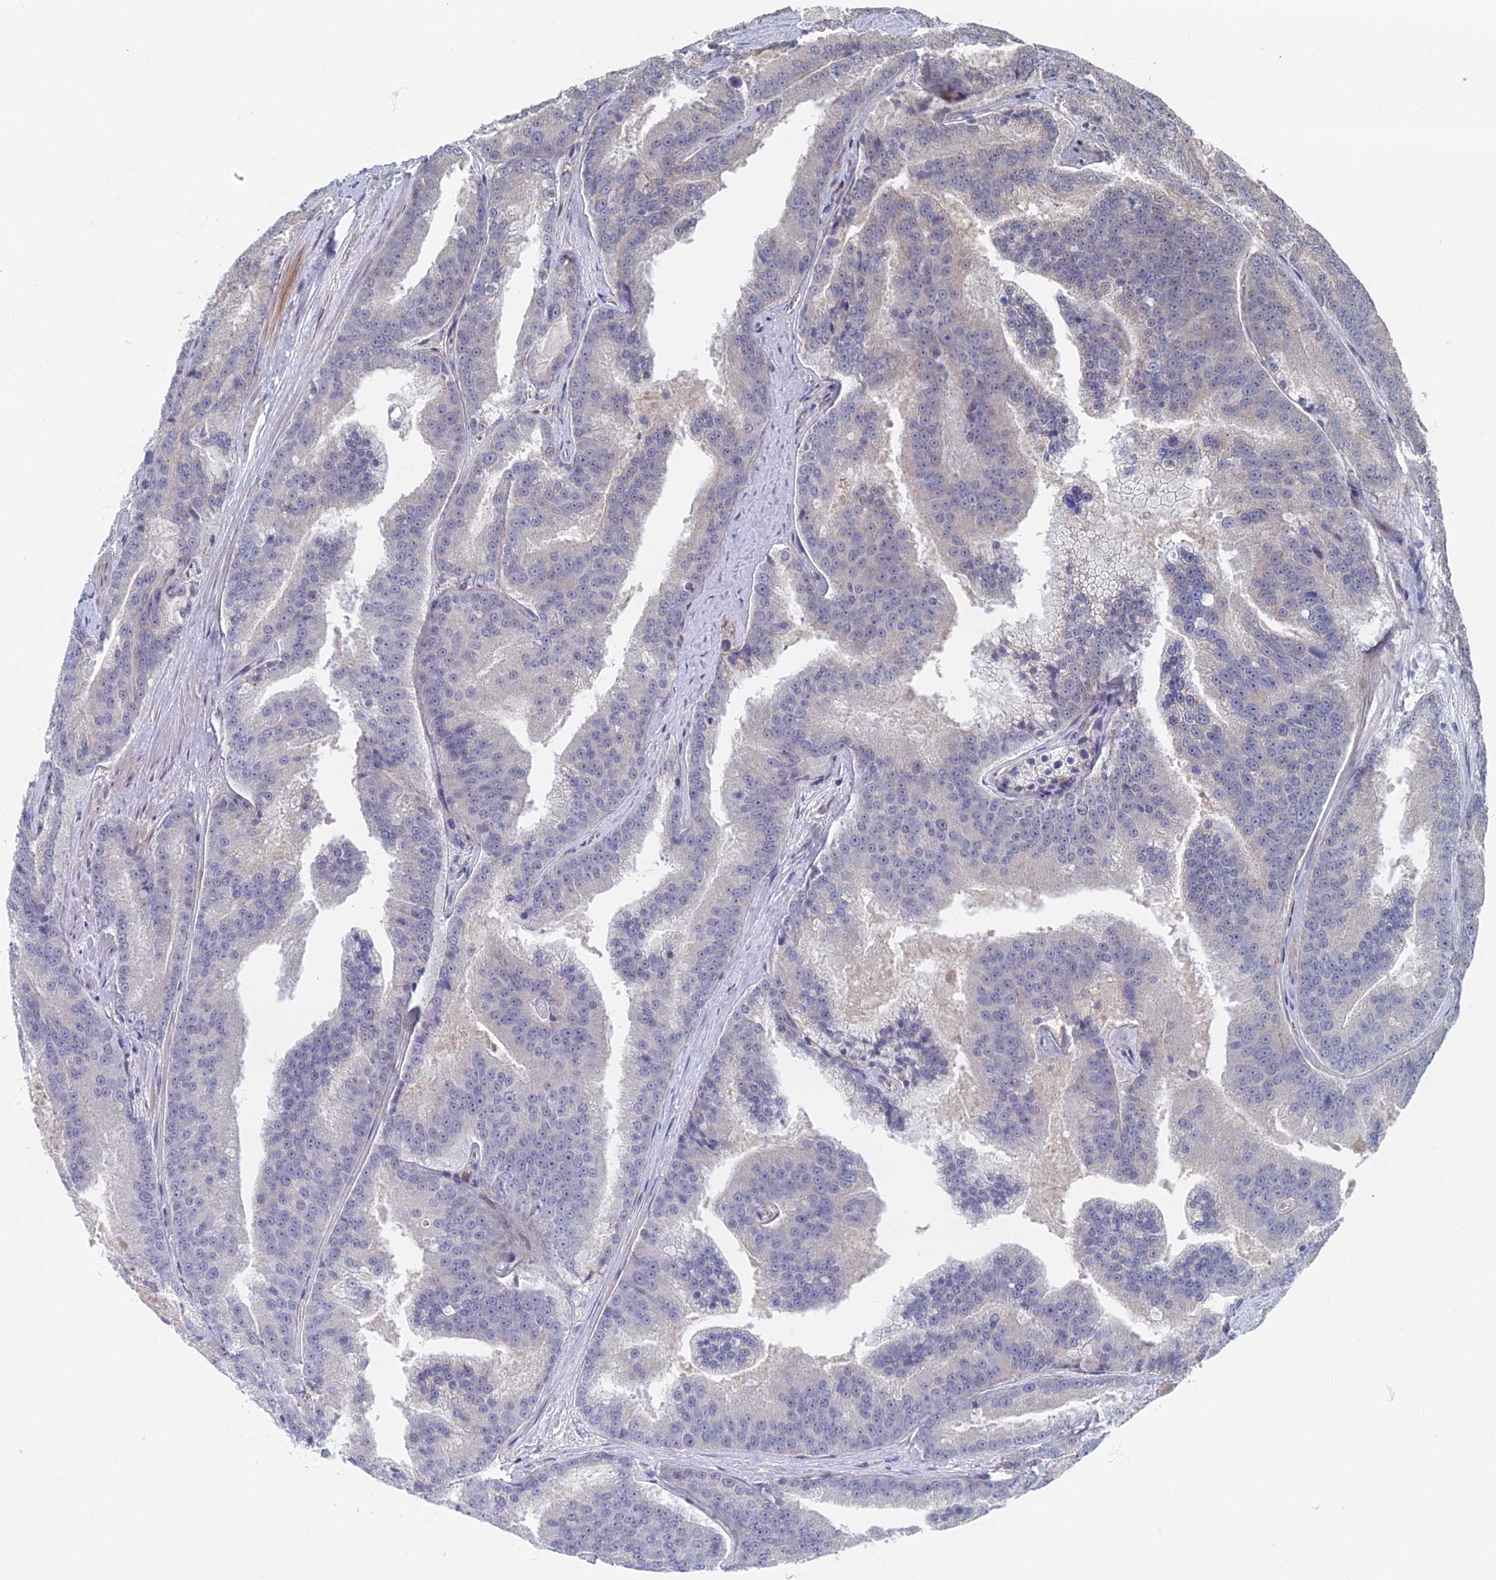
{"staining": {"intensity": "negative", "quantity": "none", "location": "none"}, "tissue": "prostate cancer", "cell_type": "Tumor cells", "image_type": "cancer", "snomed": [{"axis": "morphology", "description": "Adenocarcinoma, High grade"}, {"axis": "topography", "description": "Prostate"}], "caption": "A photomicrograph of human prostate high-grade adenocarcinoma is negative for staining in tumor cells. Nuclei are stained in blue.", "gene": "GTF2IRD1", "patient": {"sex": "male", "age": 61}}